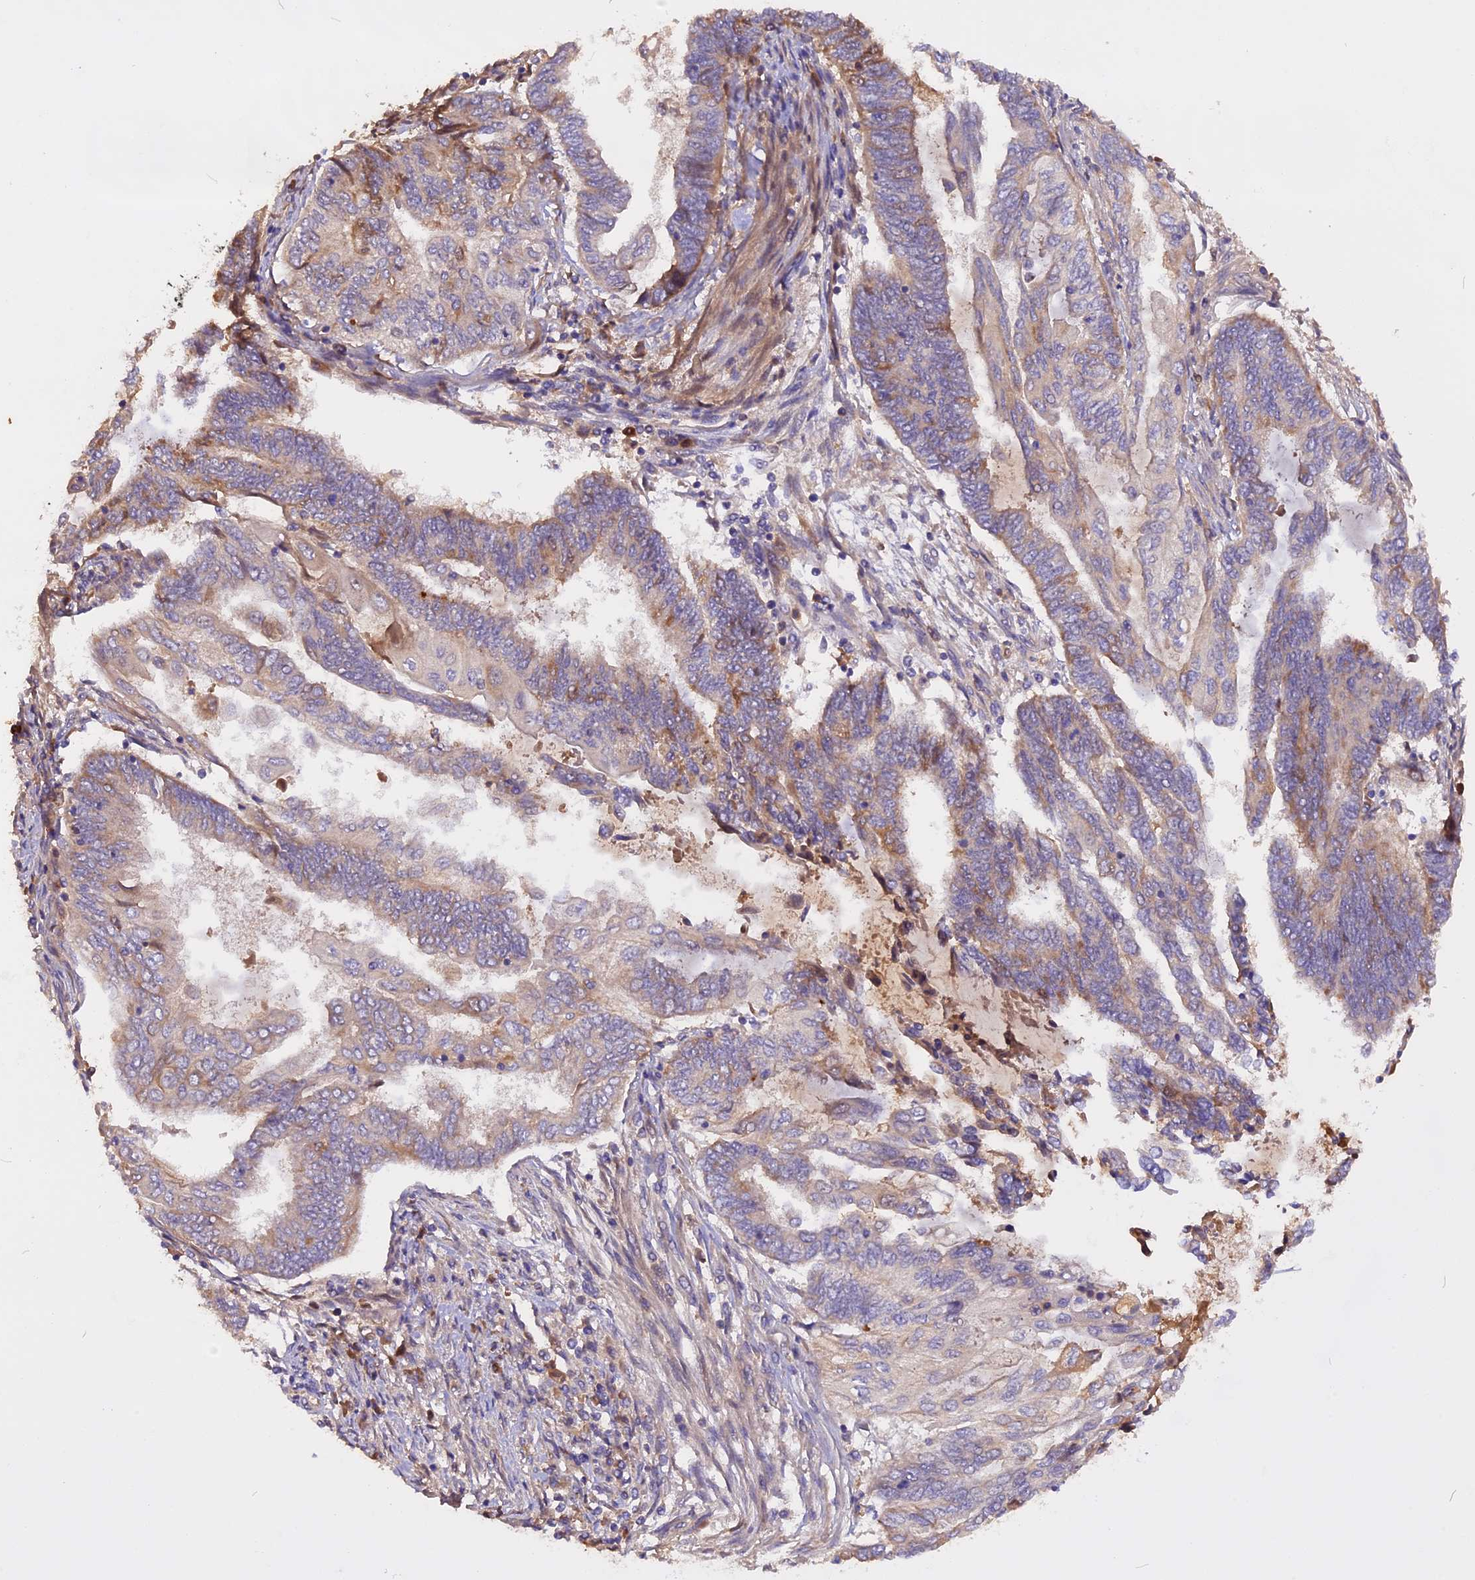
{"staining": {"intensity": "moderate", "quantity": "<25%", "location": "cytoplasmic/membranous"}, "tissue": "endometrial cancer", "cell_type": "Tumor cells", "image_type": "cancer", "snomed": [{"axis": "morphology", "description": "Adenocarcinoma, NOS"}, {"axis": "topography", "description": "Uterus"}, {"axis": "topography", "description": "Endometrium"}], "caption": "An immunohistochemistry (IHC) micrograph of neoplastic tissue is shown. Protein staining in brown labels moderate cytoplasmic/membranous positivity in endometrial adenocarcinoma within tumor cells.", "gene": "MARK4", "patient": {"sex": "female", "age": 70}}